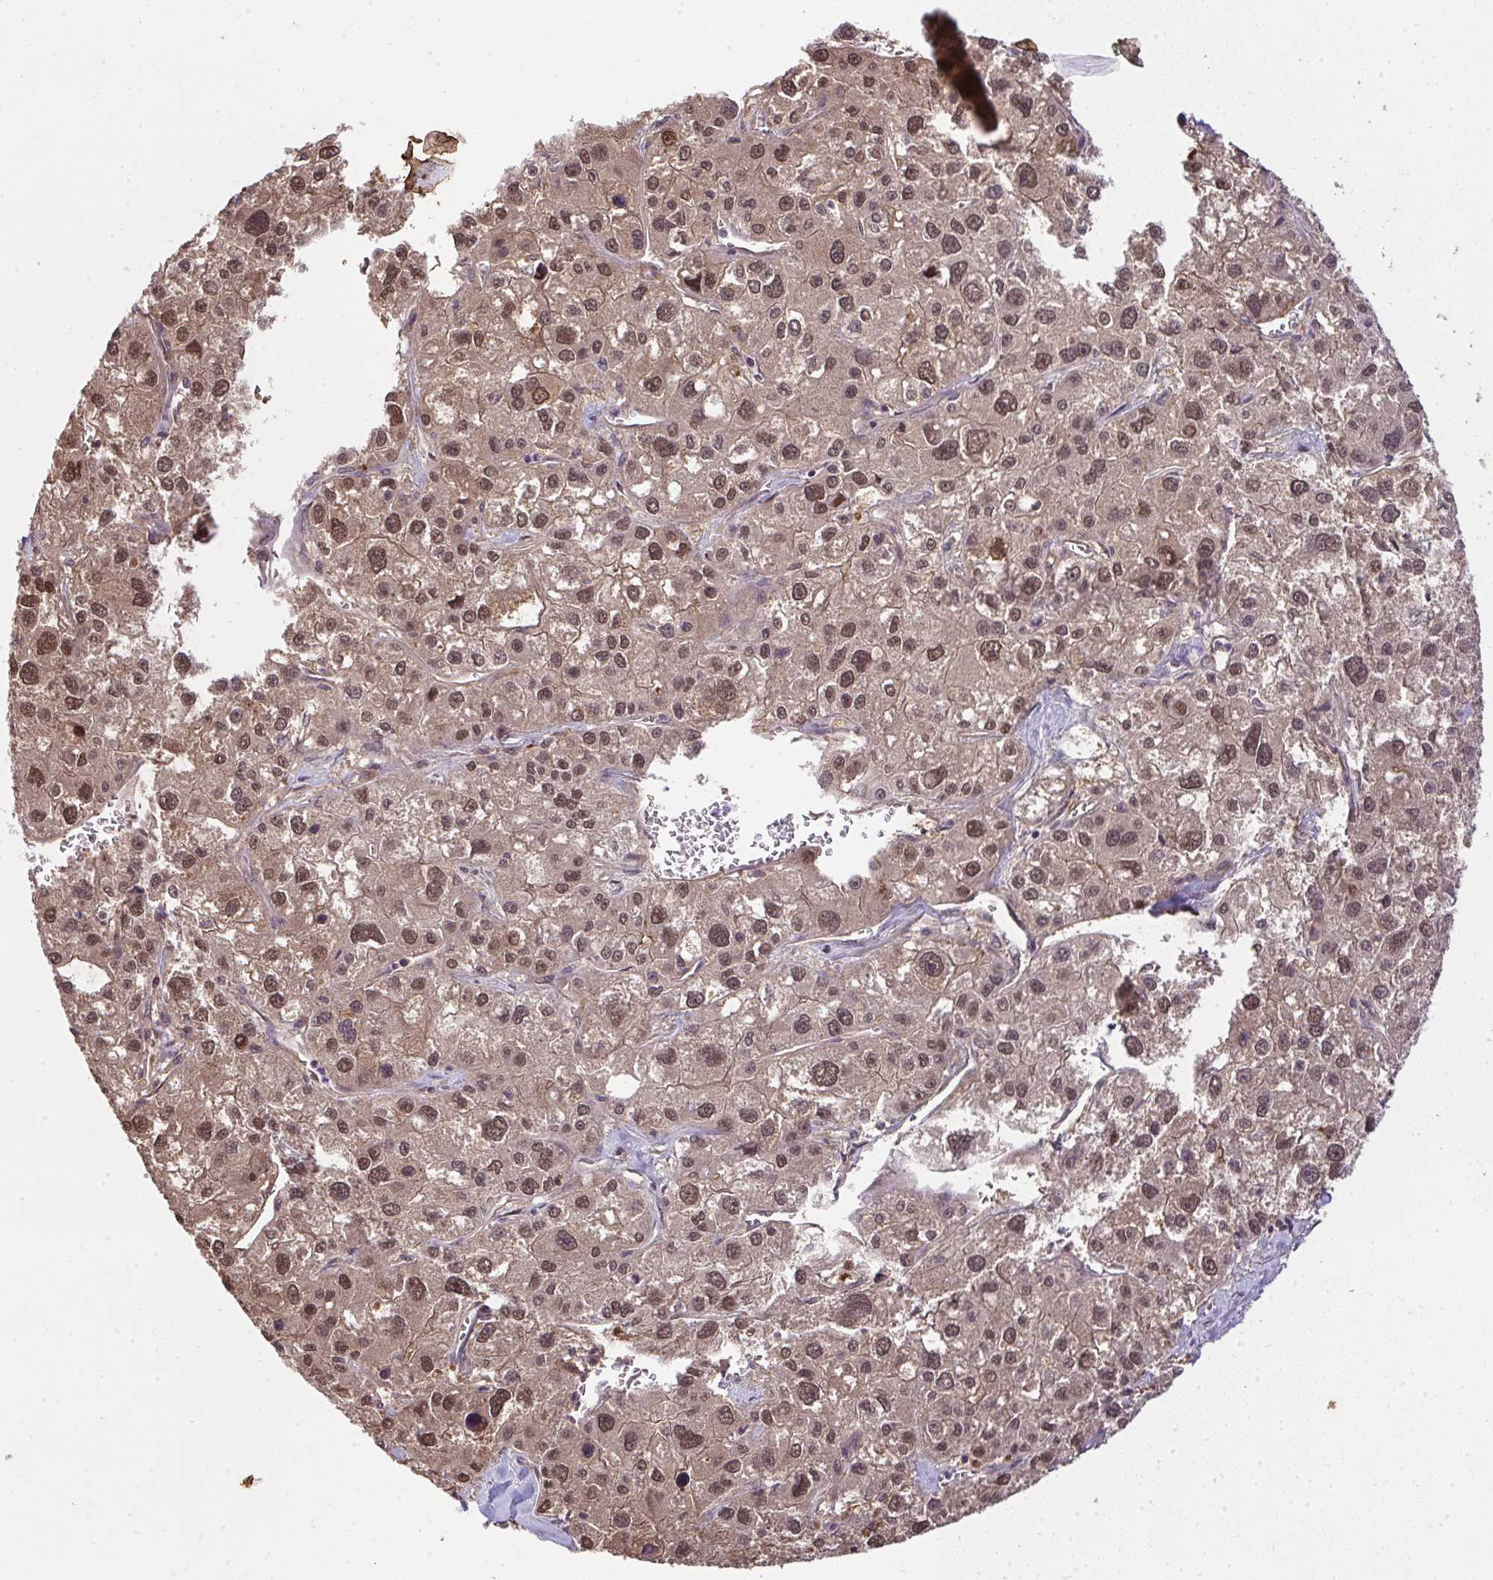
{"staining": {"intensity": "moderate", "quantity": ">75%", "location": "cytoplasmic/membranous,nuclear"}, "tissue": "liver cancer", "cell_type": "Tumor cells", "image_type": "cancer", "snomed": [{"axis": "morphology", "description": "Carcinoma, Hepatocellular, NOS"}, {"axis": "topography", "description": "Liver"}], "caption": "Human hepatocellular carcinoma (liver) stained with a protein marker displays moderate staining in tumor cells.", "gene": "RDH14", "patient": {"sex": "male", "age": 73}}